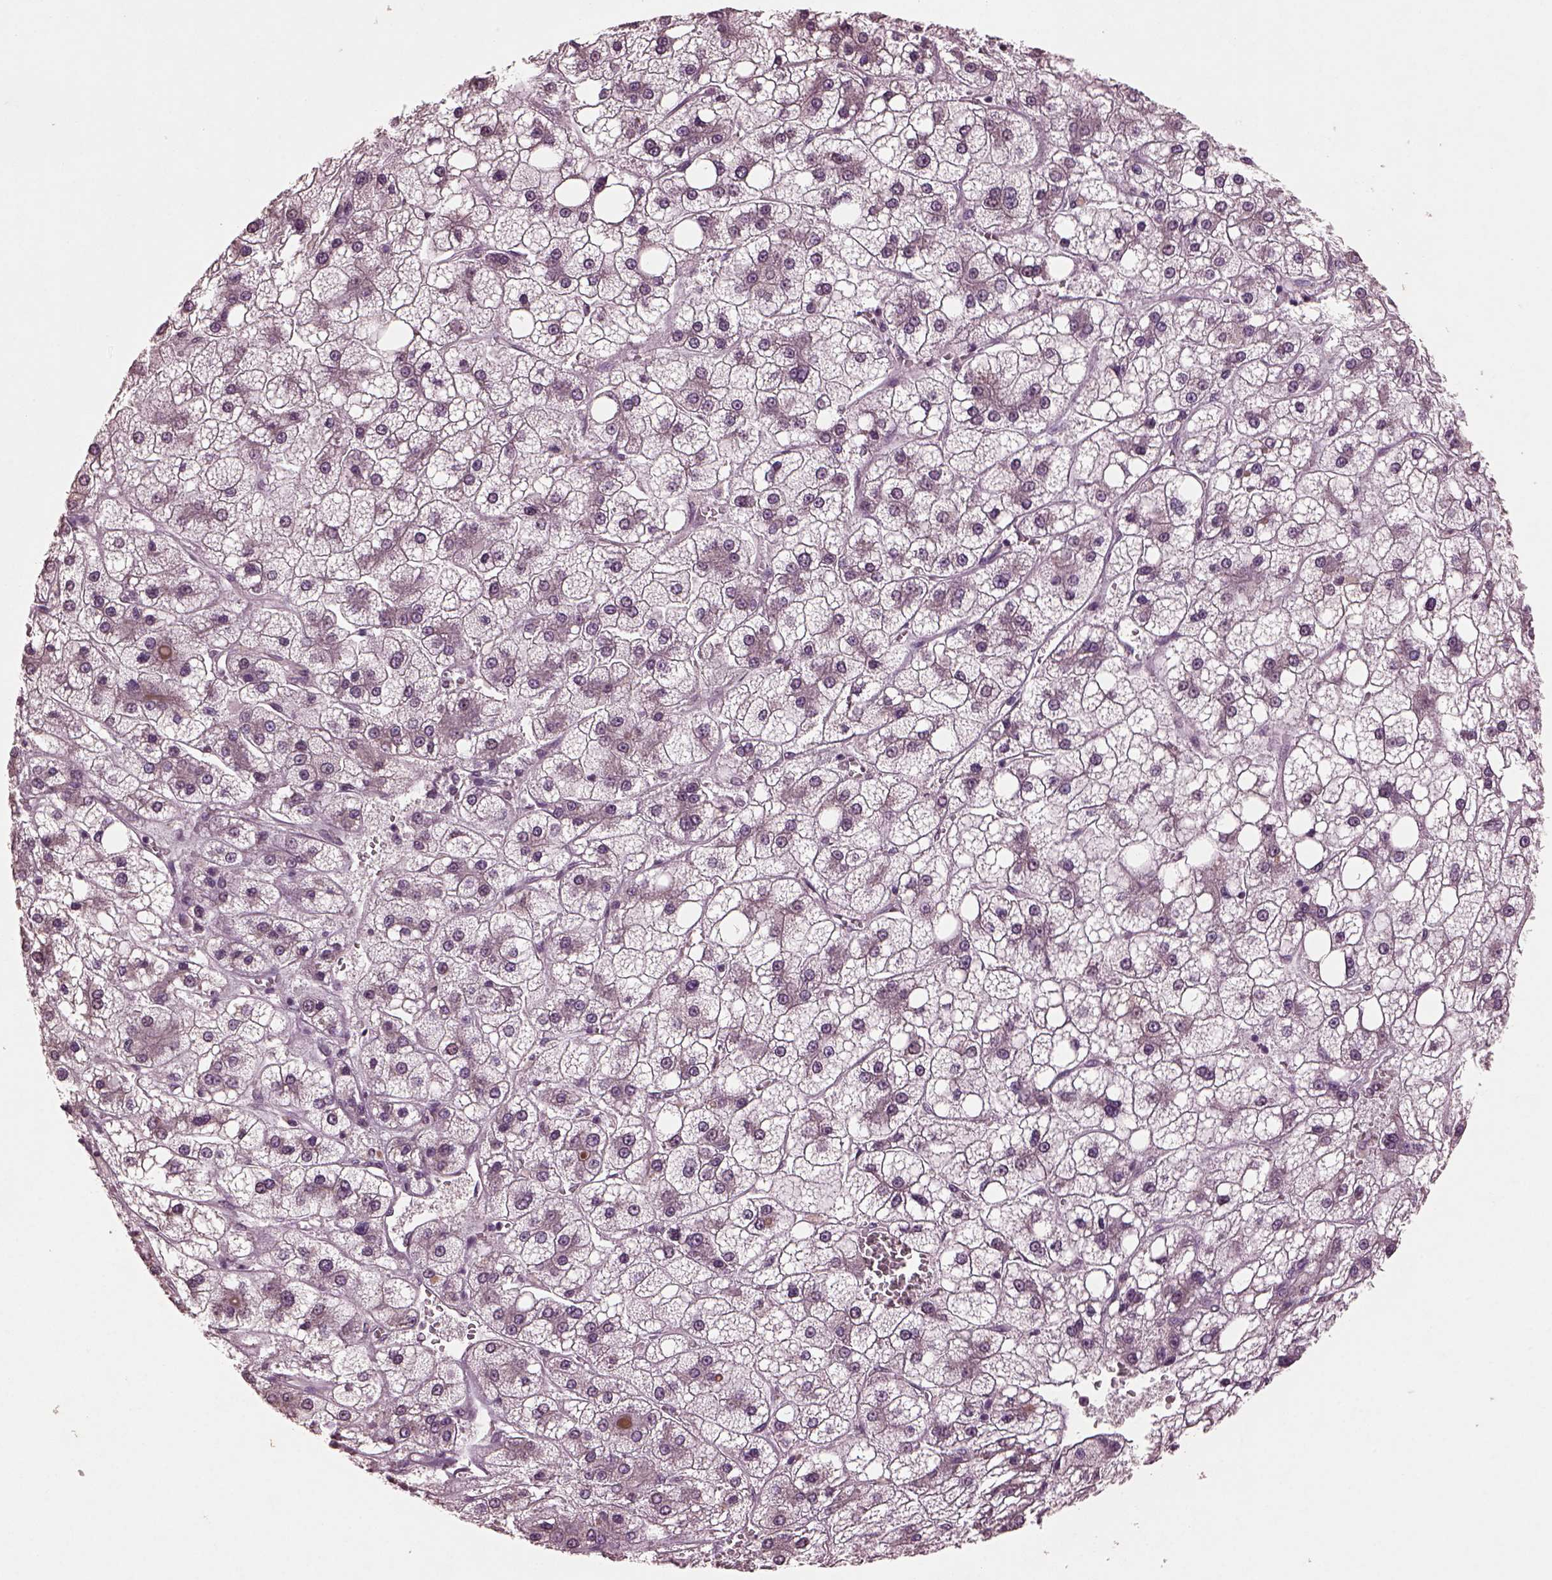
{"staining": {"intensity": "negative", "quantity": "none", "location": "none"}, "tissue": "liver cancer", "cell_type": "Tumor cells", "image_type": "cancer", "snomed": [{"axis": "morphology", "description": "Carcinoma, Hepatocellular, NOS"}, {"axis": "topography", "description": "Liver"}], "caption": "IHC histopathology image of human liver cancer (hepatocellular carcinoma) stained for a protein (brown), which displays no expression in tumor cells.", "gene": "IL18RAP", "patient": {"sex": "male", "age": 73}}